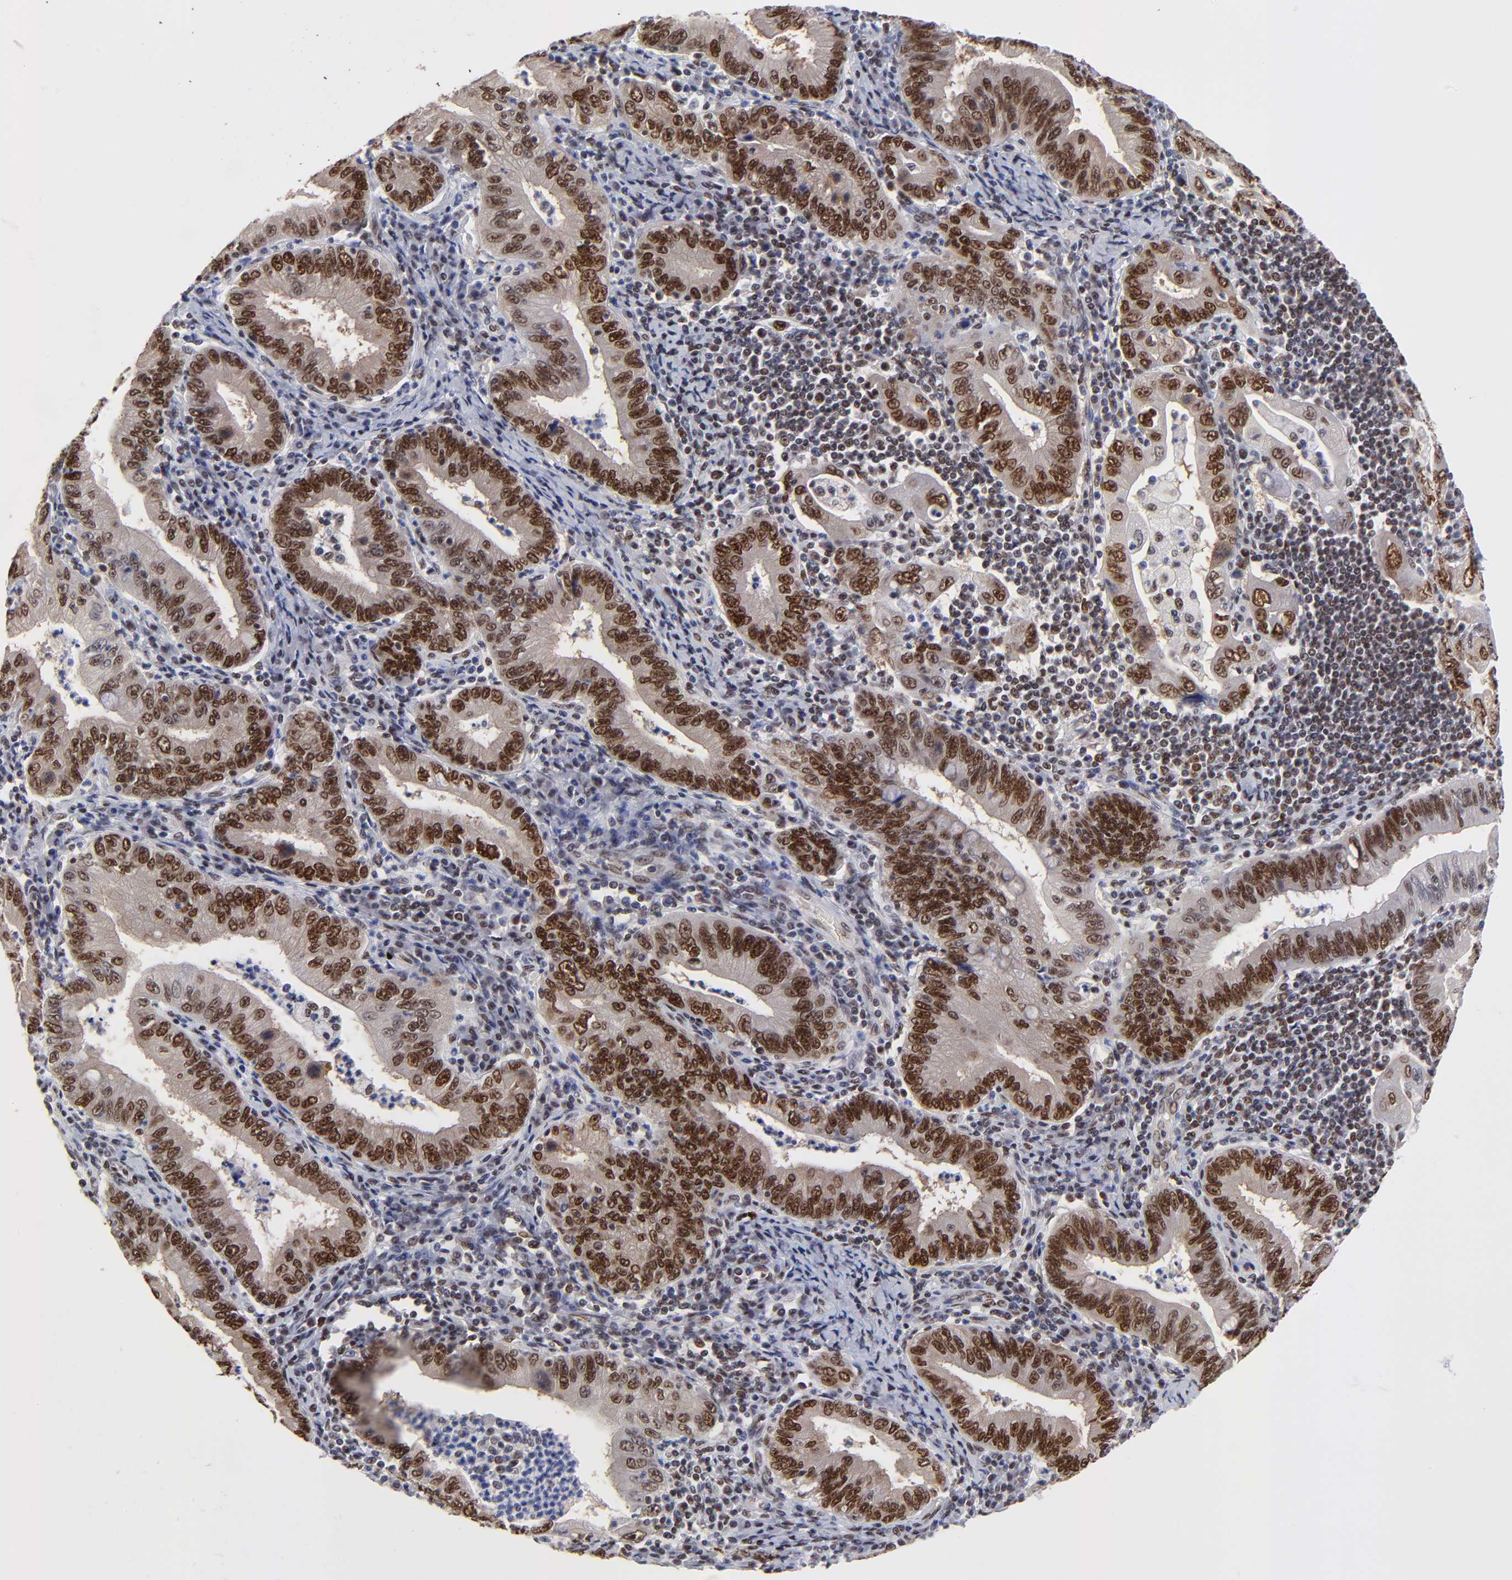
{"staining": {"intensity": "strong", "quantity": ">75%", "location": "nuclear"}, "tissue": "stomach cancer", "cell_type": "Tumor cells", "image_type": "cancer", "snomed": [{"axis": "morphology", "description": "Normal tissue, NOS"}, {"axis": "morphology", "description": "Adenocarcinoma, NOS"}, {"axis": "topography", "description": "Esophagus"}, {"axis": "topography", "description": "Stomach, upper"}, {"axis": "topography", "description": "Peripheral nerve tissue"}], "caption": "Immunohistochemistry histopathology image of stomach adenocarcinoma stained for a protein (brown), which exhibits high levels of strong nuclear positivity in approximately >75% of tumor cells.", "gene": "ZMYM3", "patient": {"sex": "male", "age": 62}}